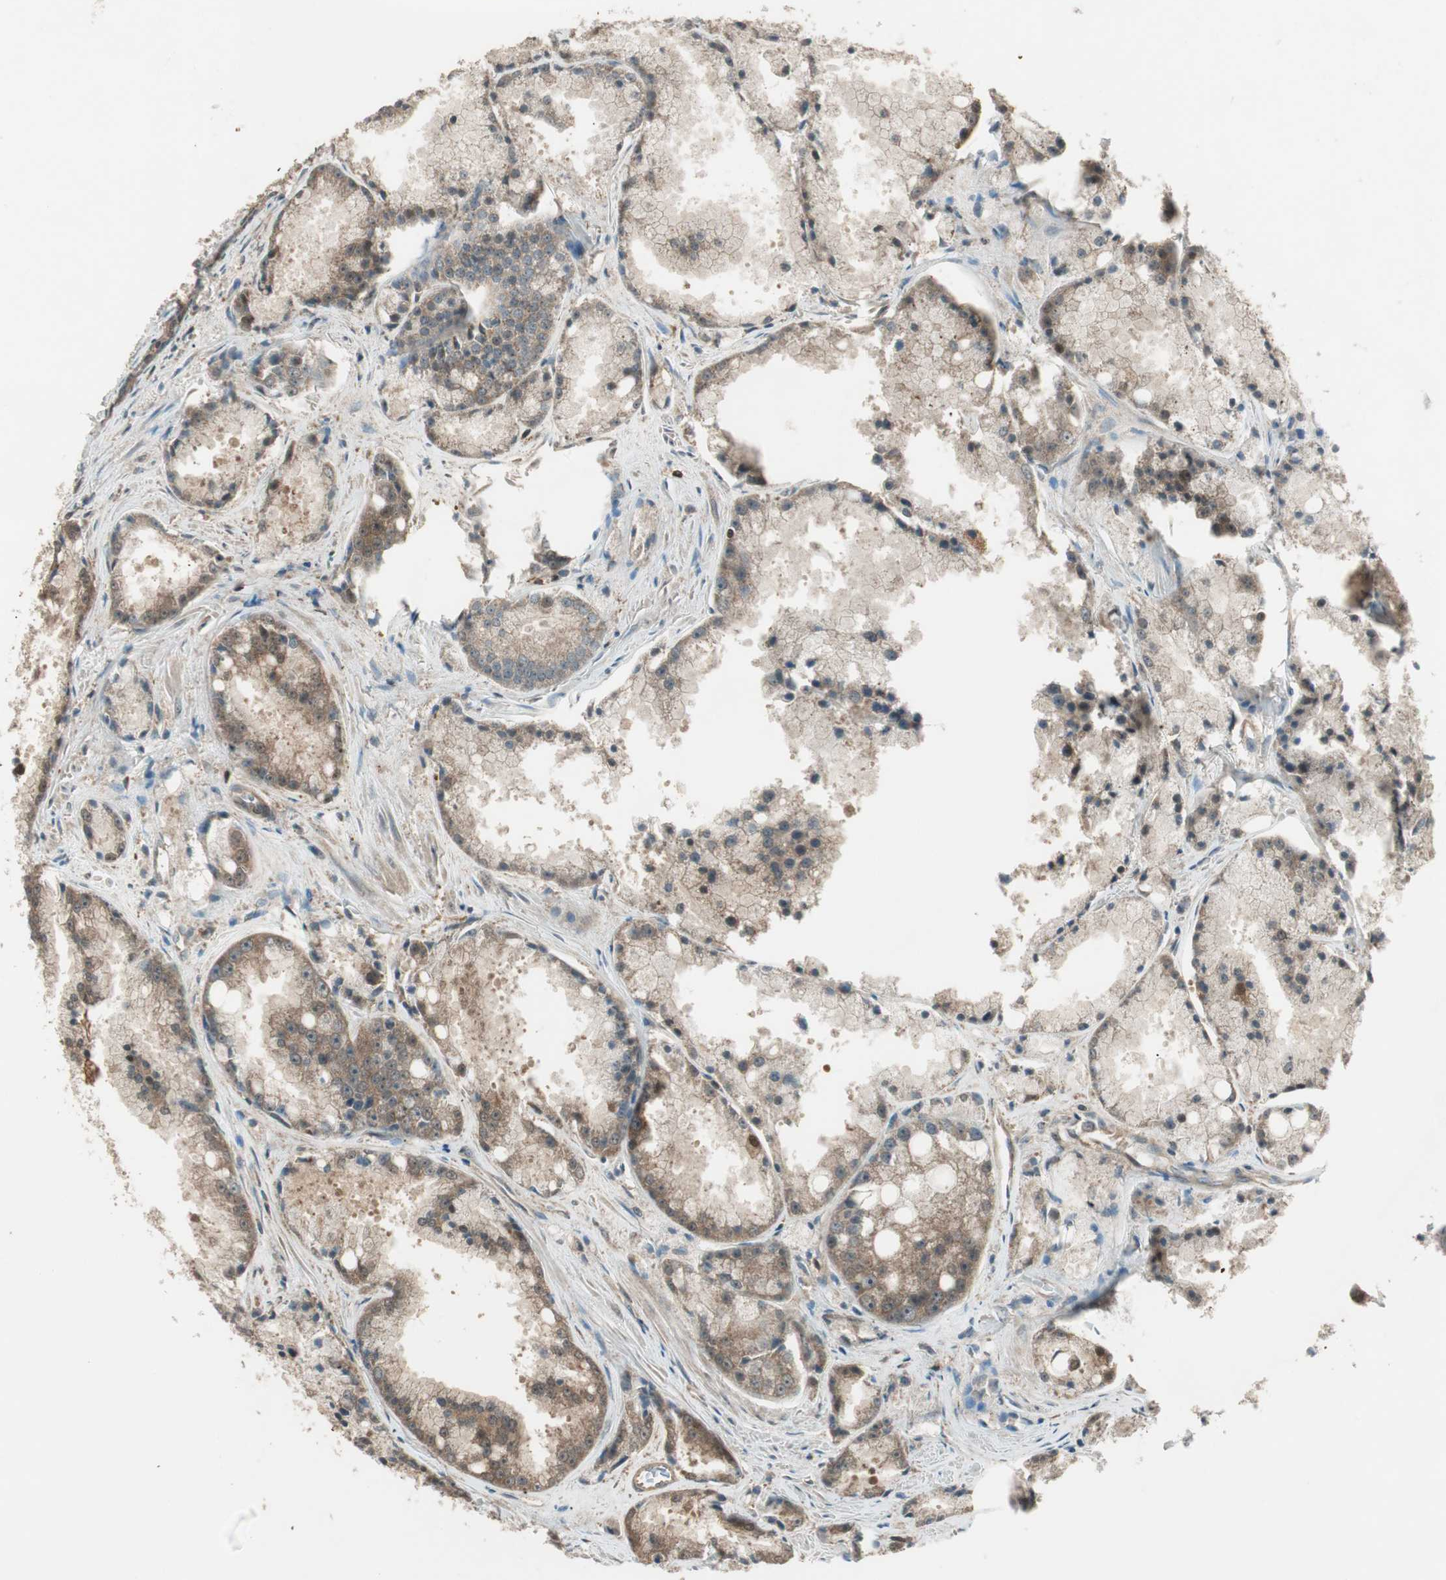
{"staining": {"intensity": "moderate", "quantity": ">75%", "location": "cytoplasmic/membranous"}, "tissue": "prostate cancer", "cell_type": "Tumor cells", "image_type": "cancer", "snomed": [{"axis": "morphology", "description": "Adenocarcinoma, Low grade"}, {"axis": "topography", "description": "Prostate"}], "caption": "Human prostate cancer stained for a protein (brown) shows moderate cytoplasmic/membranous positive staining in about >75% of tumor cells.", "gene": "CNOT4", "patient": {"sex": "male", "age": 64}}